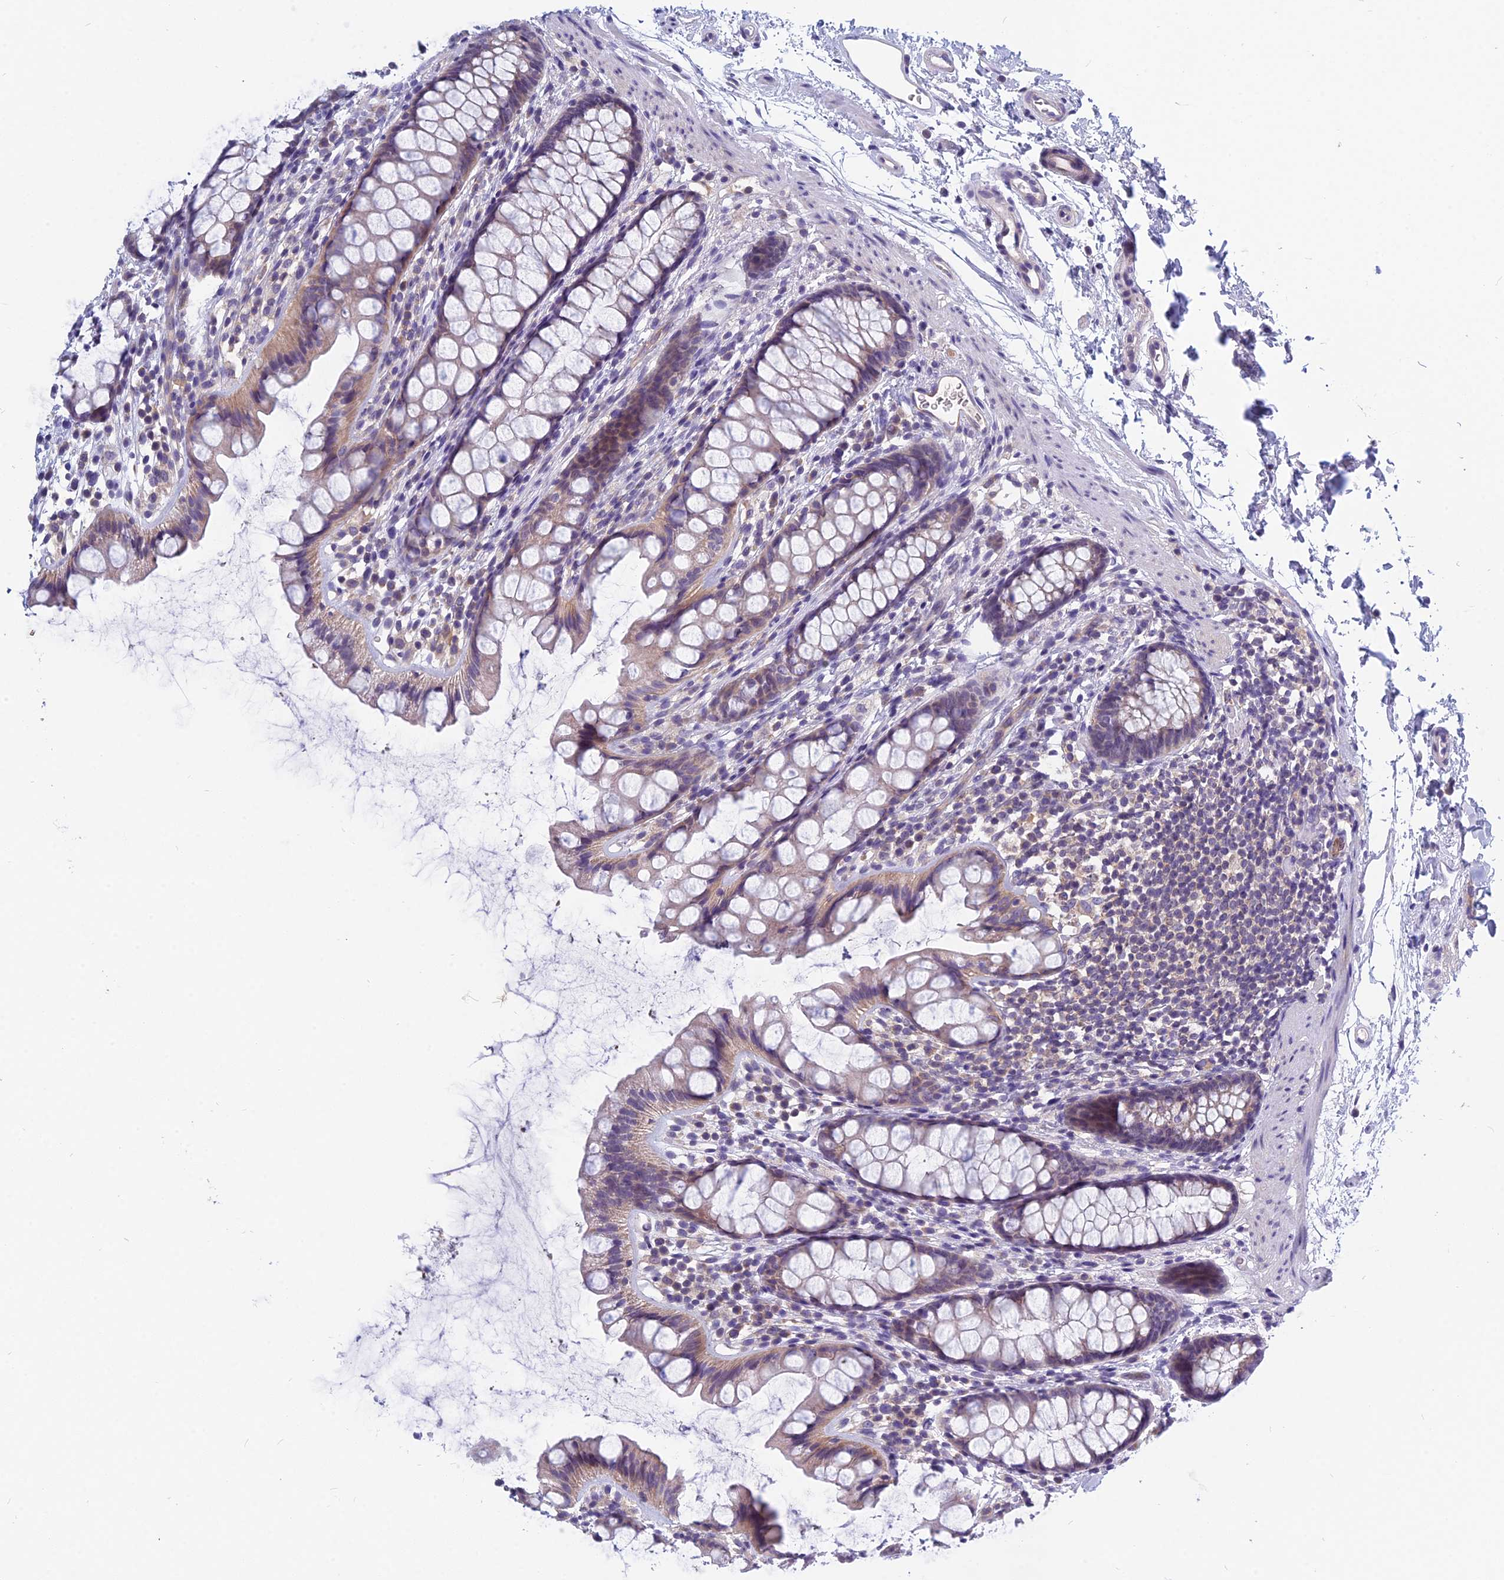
{"staining": {"intensity": "weak", "quantity": "25%-75%", "location": "cytoplasmic/membranous"}, "tissue": "rectum", "cell_type": "Glandular cells", "image_type": "normal", "snomed": [{"axis": "morphology", "description": "Normal tissue, NOS"}, {"axis": "topography", "description": "Rectum"}], "caption": "Glandular cells exhibit low levels of weak cytoplasmic/membranous staining in approximately 25%-75% of cells in unremarkable rectum. Nuclei are stained in blue.", "gene": "RBM41", "patient": {"sex": "female", "age": 65}}